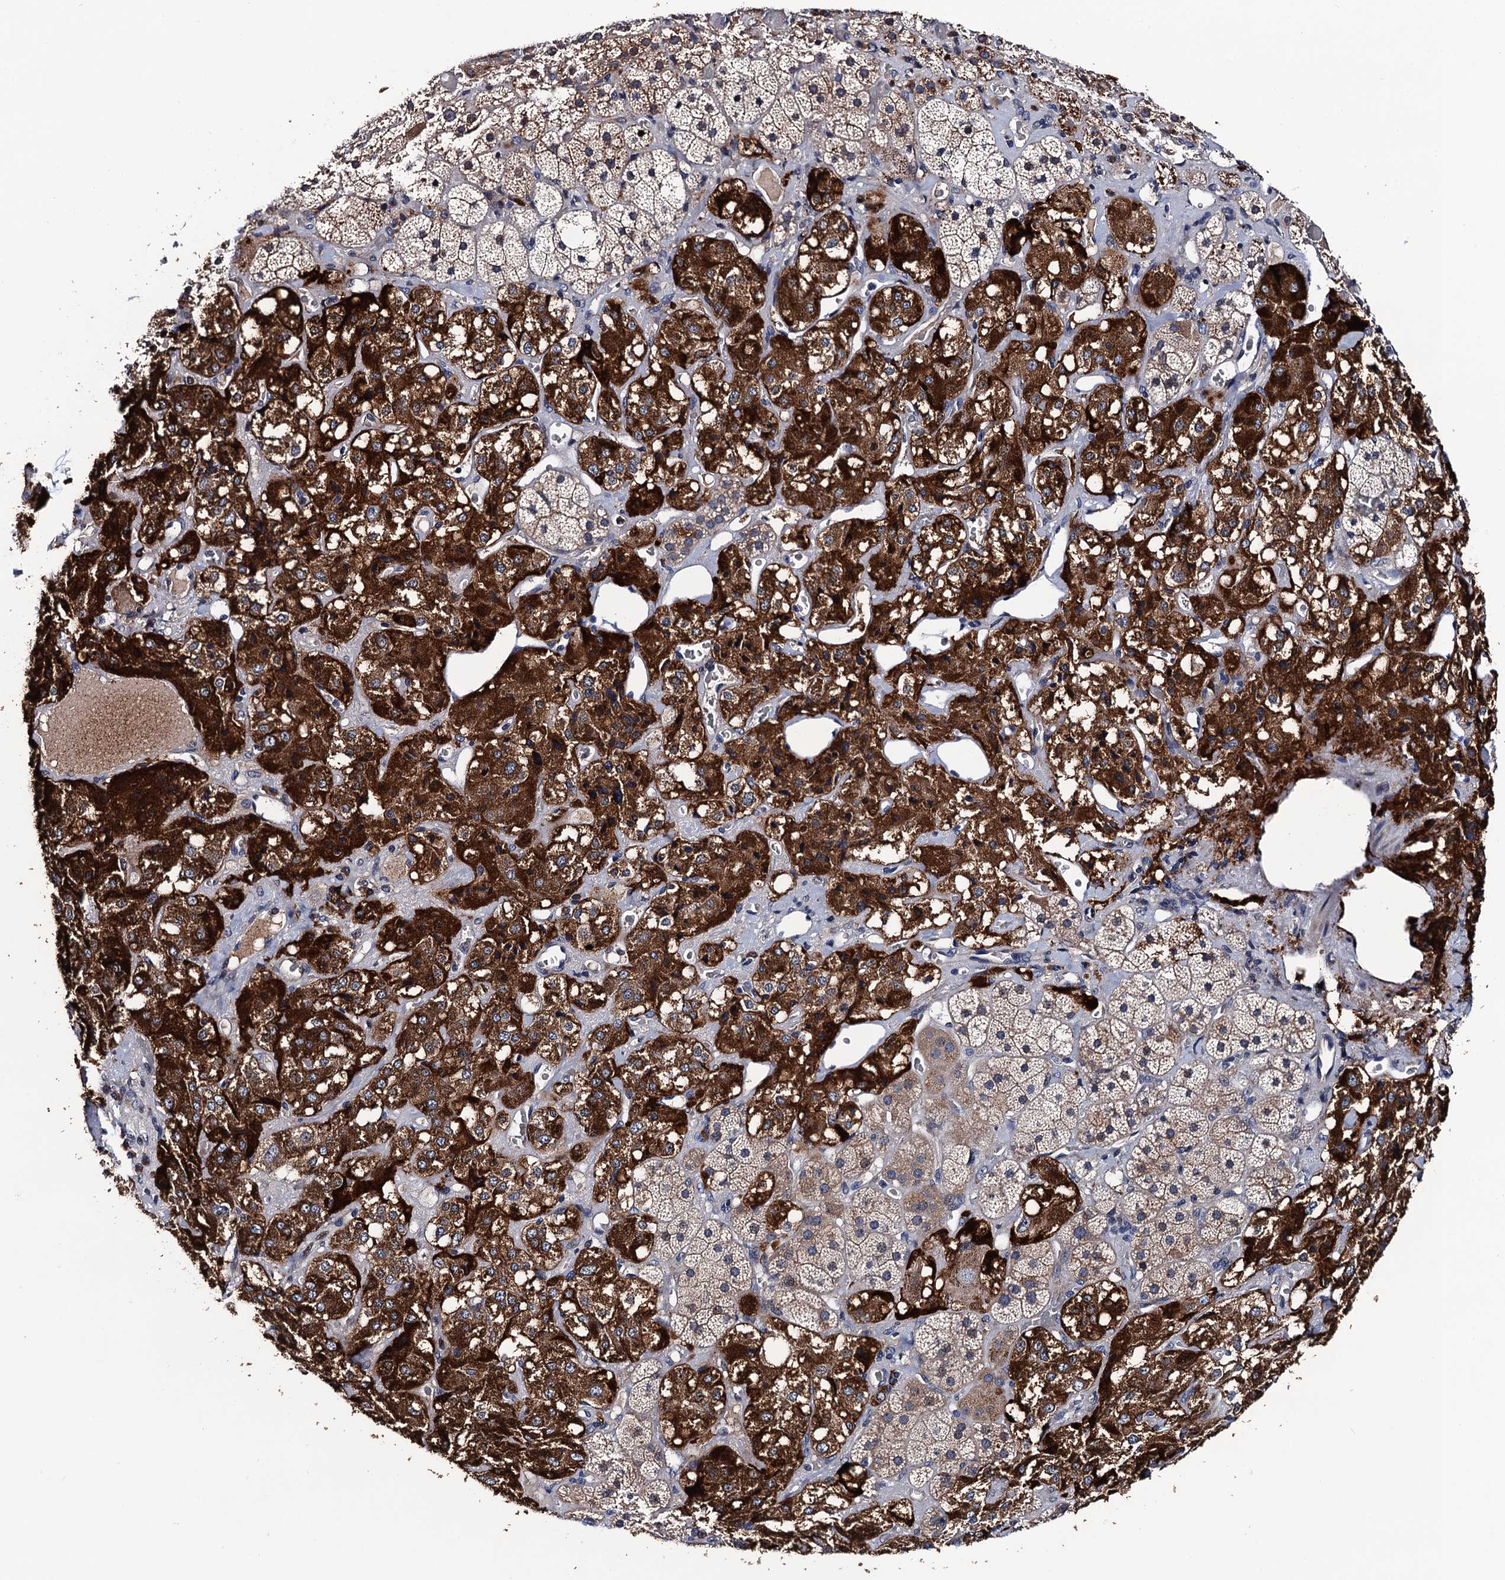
{"staining": {"intensity": "strong", "quantity": "25%-75%", "location": "cytoplasmic/membranous"}, "tissue": "adrenal gland", "cell_type": "Glandular cells", "image_type": "normal", "snomed": [{"axis": "morphology", "description": "Normal tissue, NOS"}, {"axis": "topography", "description": "Adrenal gland"}], "caption": "An immunohistochemistry histopathology image of unremarkable tissue is shown. Protein staining in brown highlights strong cytoplasmic/membranous positivity in adrenal gland within glandular cells.", "gene": "TRMT112", "patient": {"sex": "male", "age": 57}}